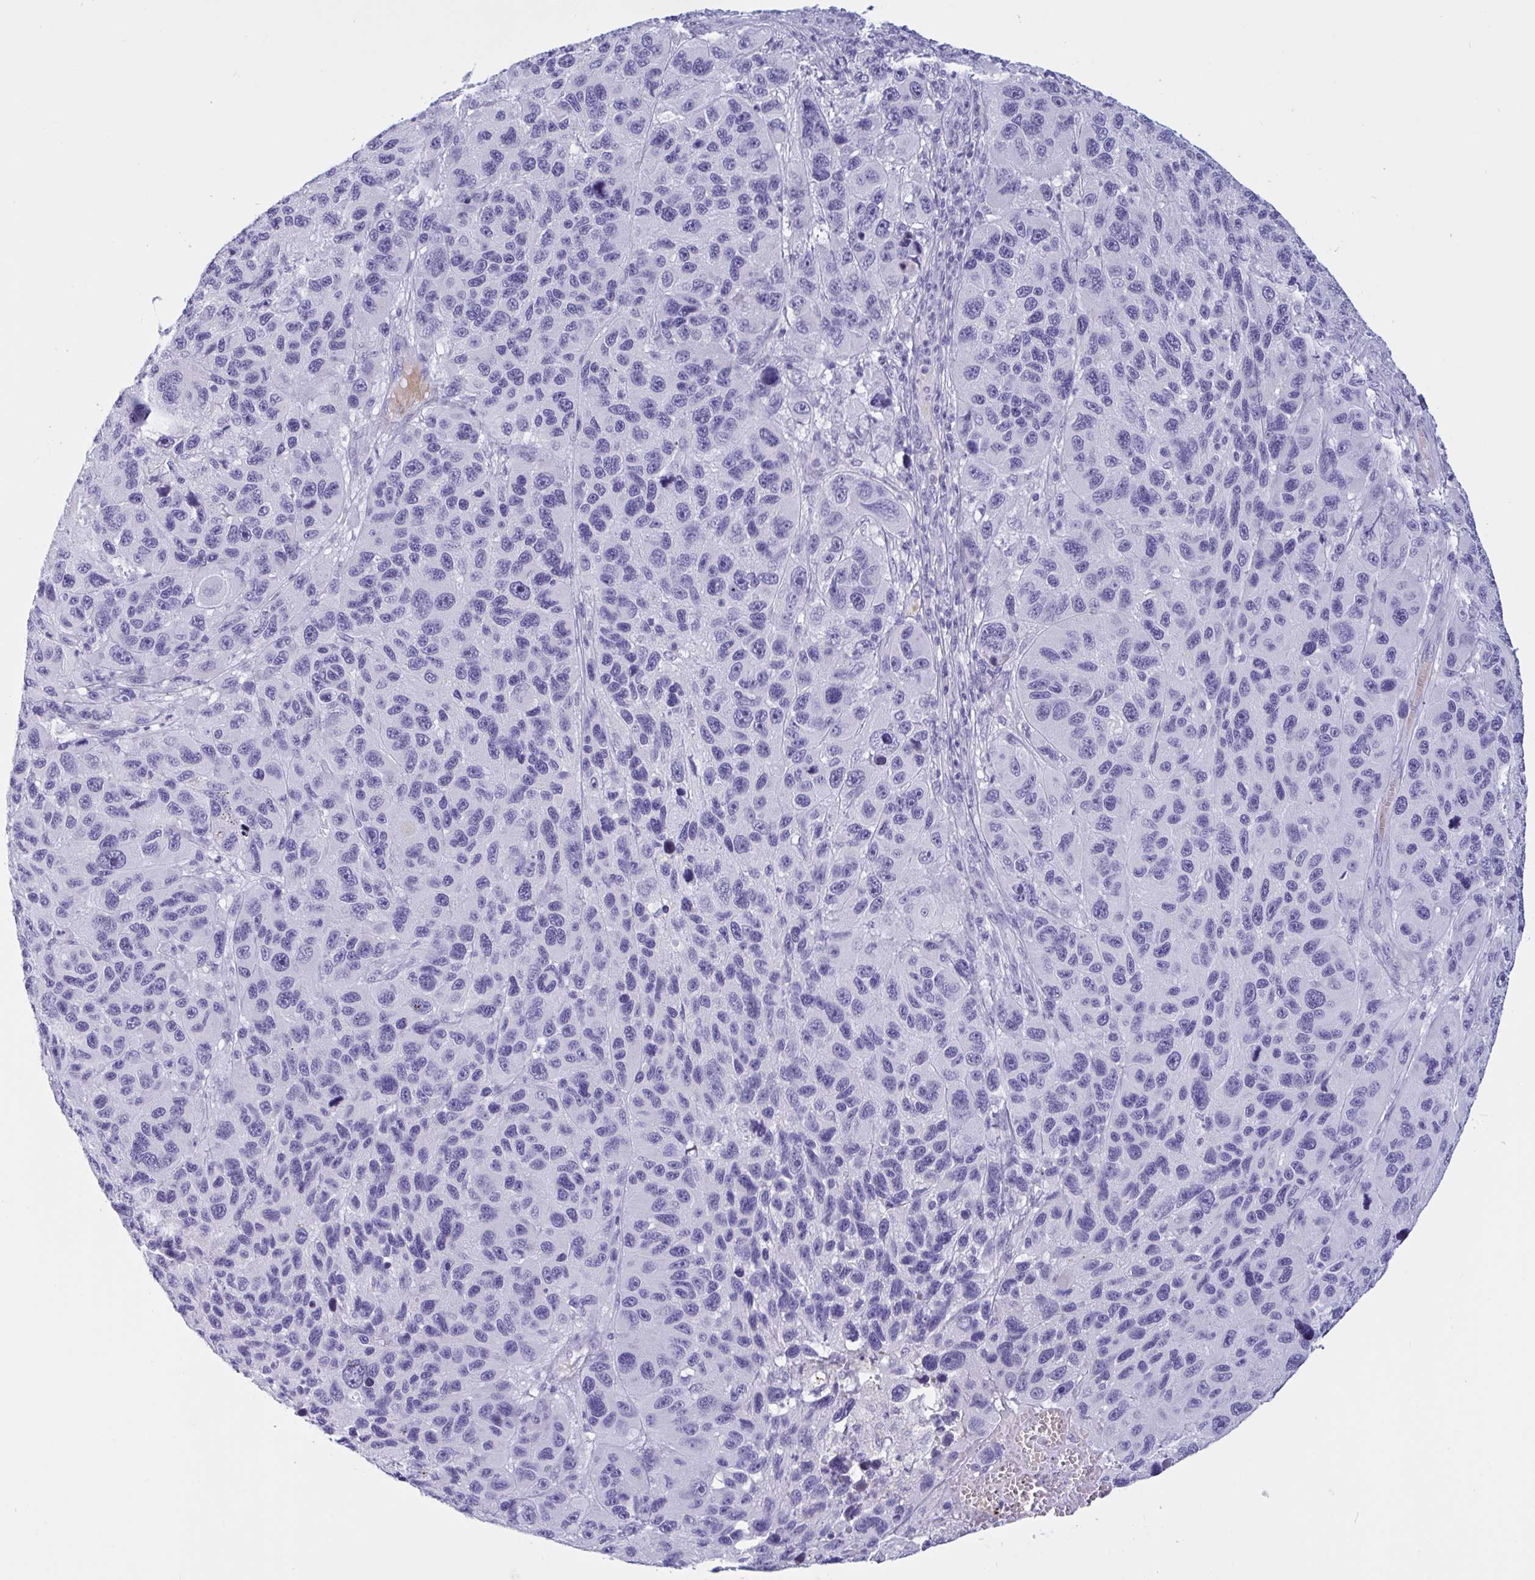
{"staining": {"intensity": "negative", "quantity": "none", "location": "none"}, "tissue": "melanoma", "cell_type": "Tumor cells", "image_type": "cancer", "snomed": [{"axis": "morphology", "description": "Malignant melanoma, NOS"}, {"axis": "topography", "description": "Skin"}], "caption": "Melanoma was stained to show a protein in brown. There is no significant expression in tumor cells. (Stains: DAB immunohistochemistry (IHC) with hematoxylin counter stain, Microscopy: brightfield microscopy at high magnification).", "gene": "OXLD1", "patient": {"sex": "male", "age": 53}}